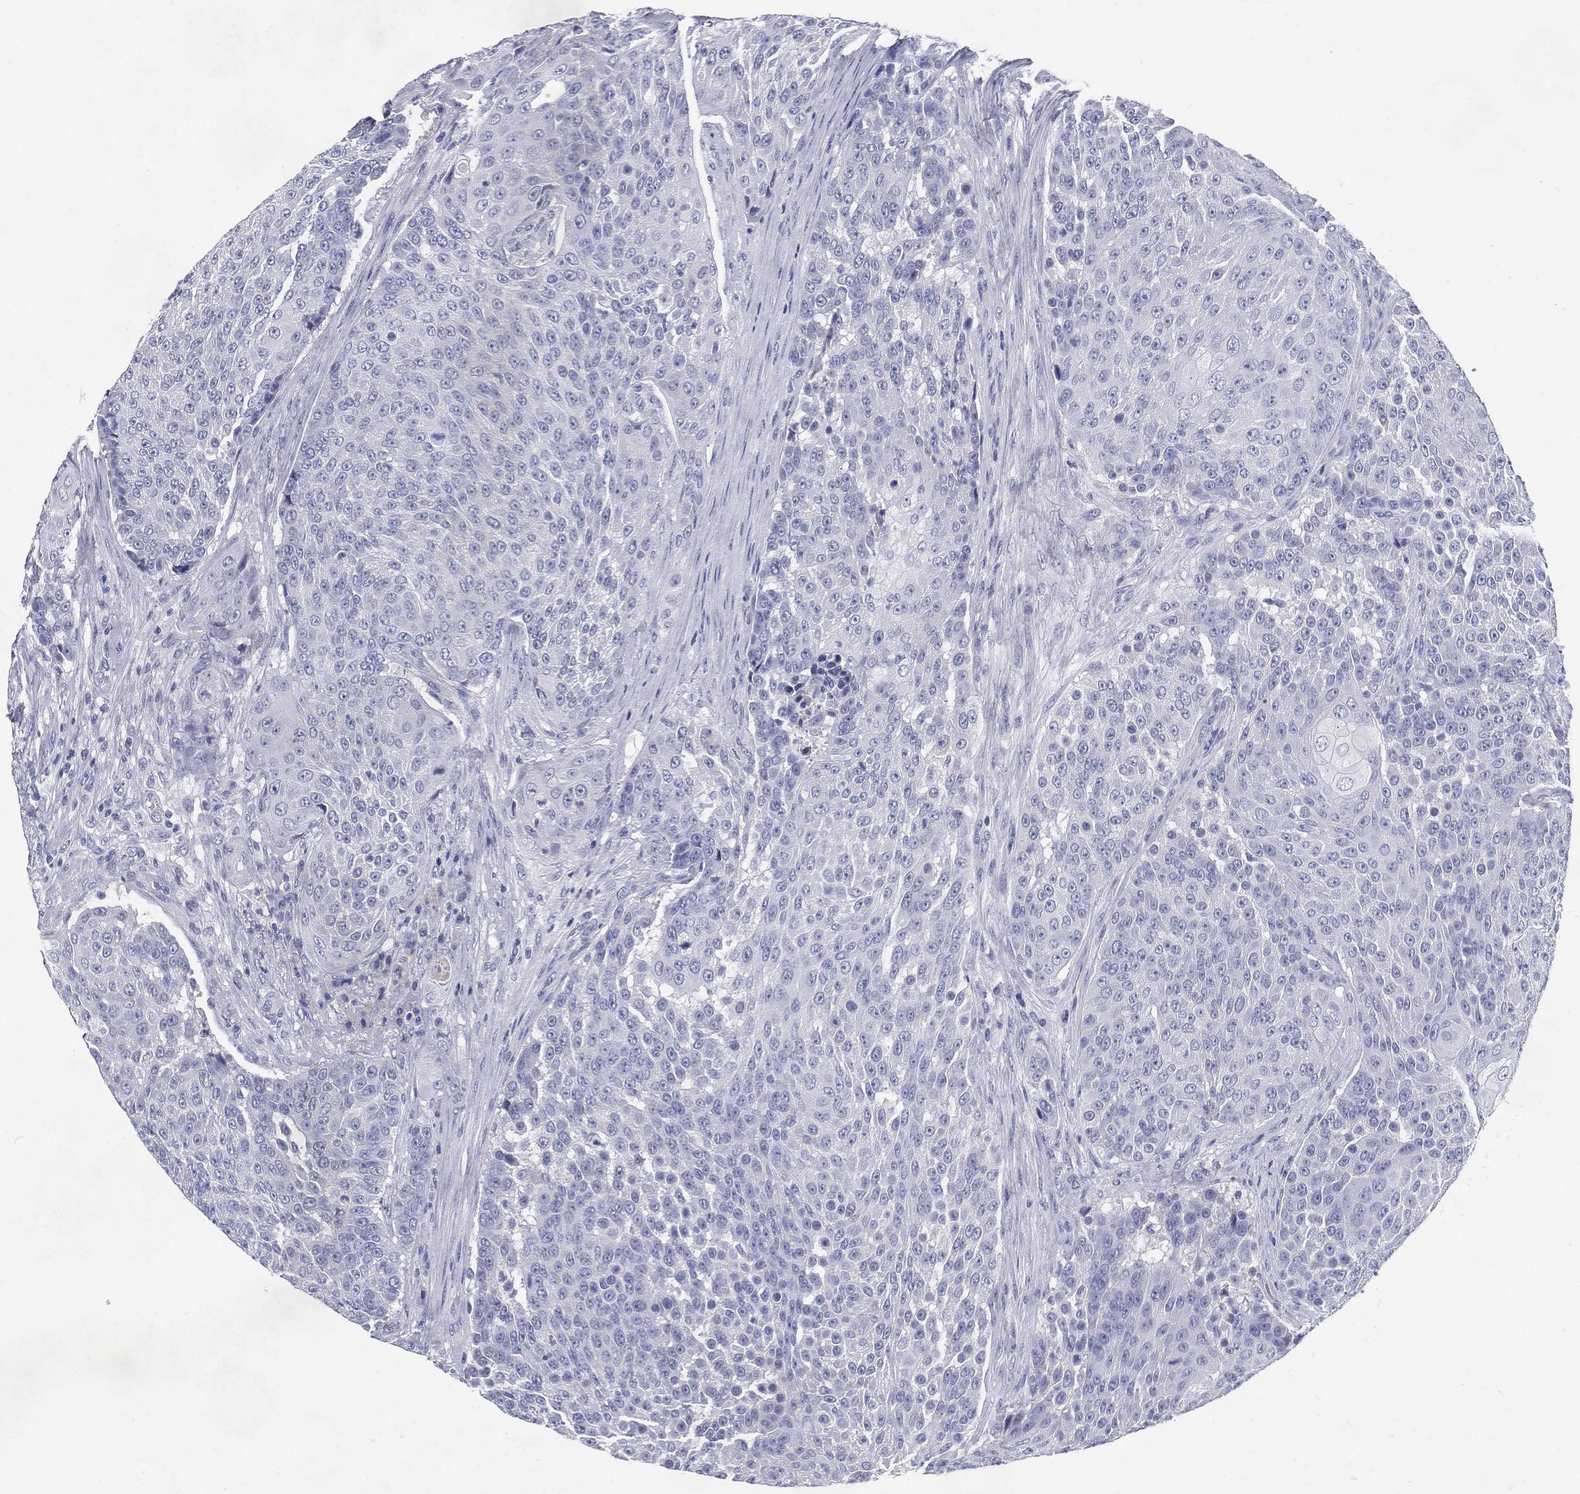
{"staining": {"intensity": "negative", "quantity": "none", "location": "none"}, "tissue": "urothelial cancer", "cell_type": "Tumor cells", "image_type": "cancer", "snomed": [{"axis": "morphology", "description": "Urothelial carcinoma, High grade"}, {"axis": "topography", "description": "Urinary bladder"}], "caption": "Urothelial cancer was stained to show a protein in brown. There is no significant expression in tumor cells.", "gene": "RGS13", "patient": {"sex": "female", "age": 63}}